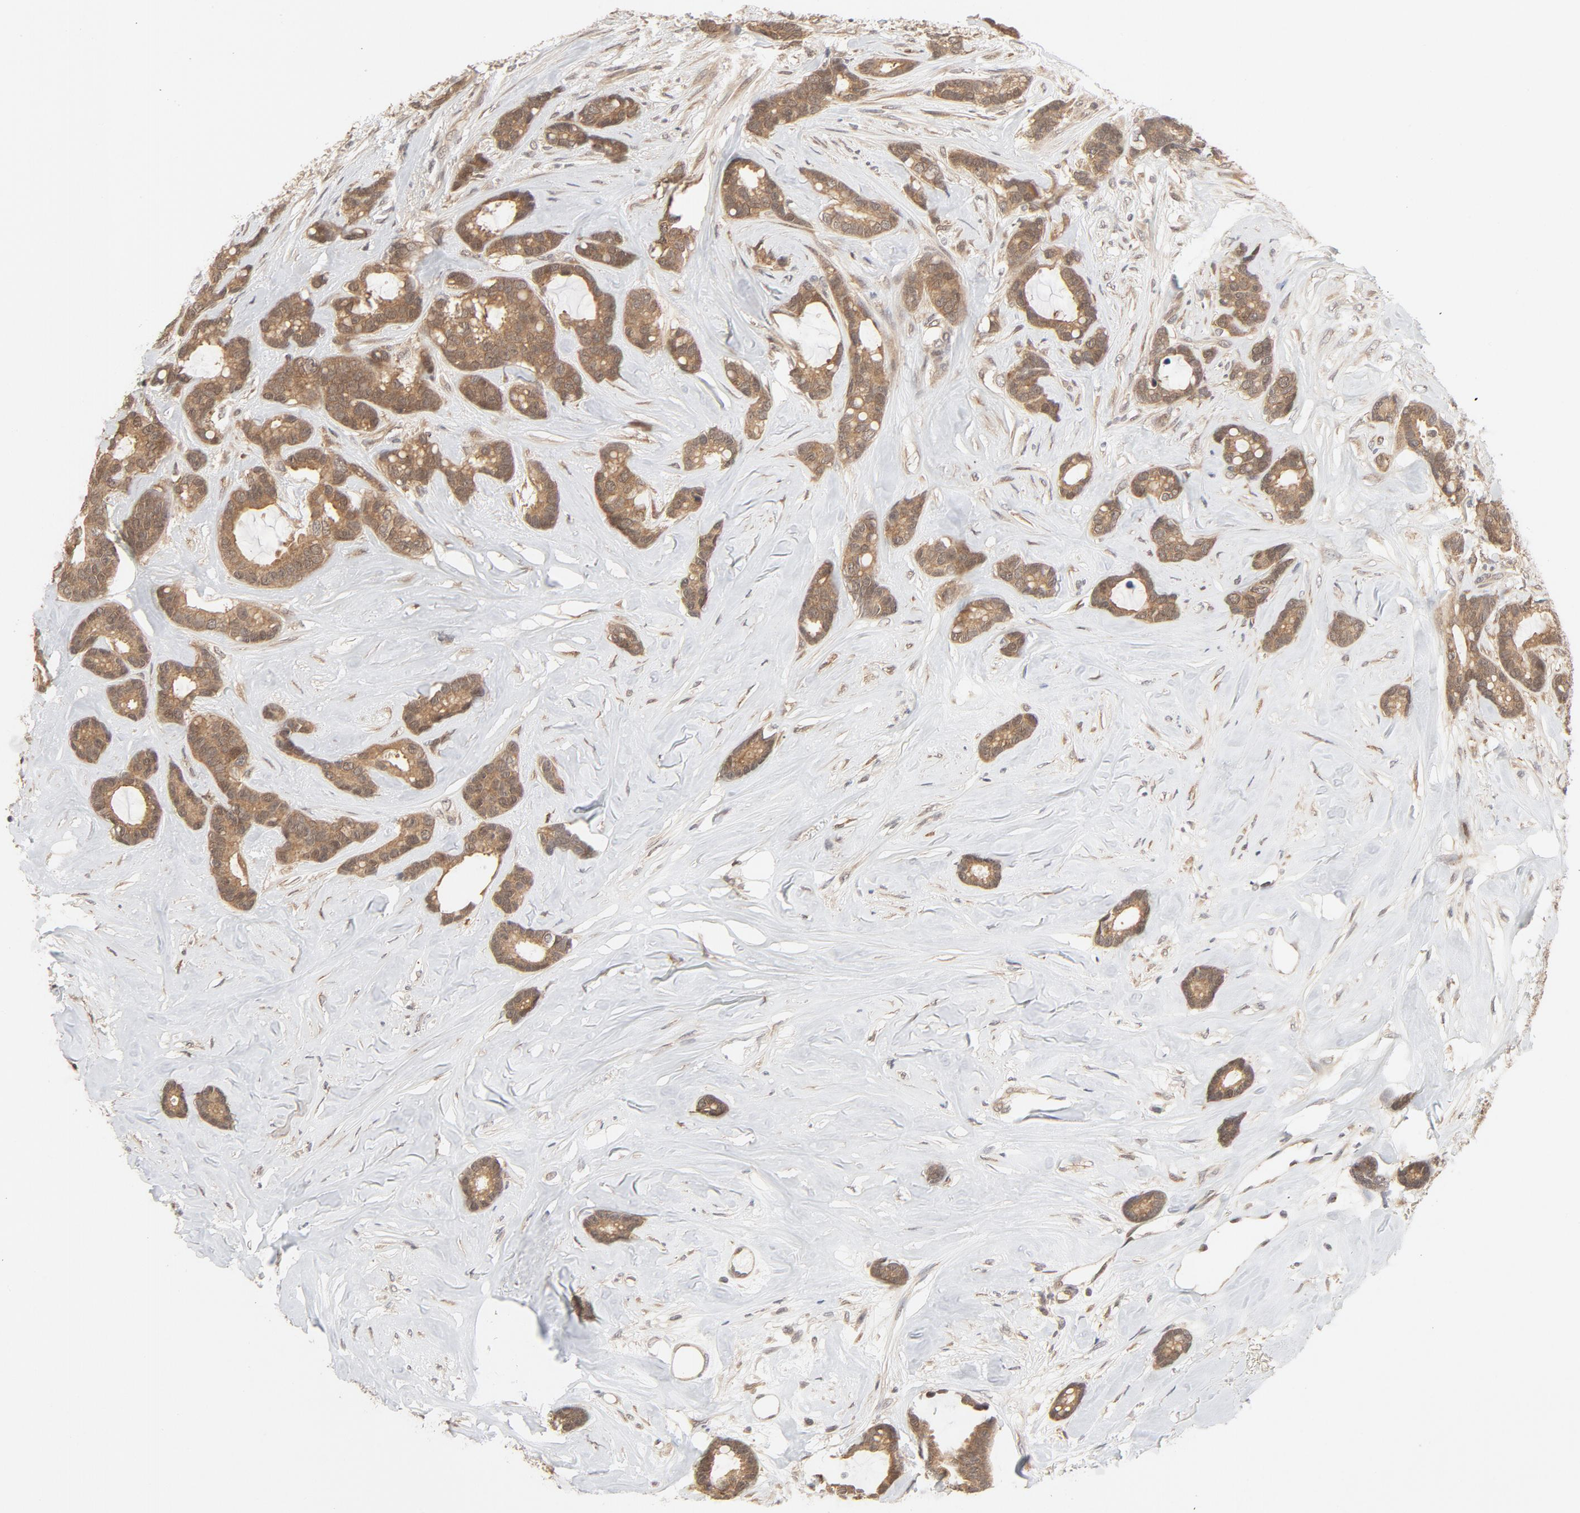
{"staining": {"intensity": "moderate", "quantity": ">75%", "location": "cytoplasmic/membranous,nuclear"}, "tissue": "breast cancer", "cell_type": "Tumor cells", "image_type": "cancer", "snomed": [{"axis": "morphology", "description": "Duct carcinoma"}, {"axis": "topography", "description": "Breast"}], "caption": "A photomicrograph of breast invasive ductal carcinoma stained for a protein demonstrates moderate cytoplasmic/membranous and nuclear brown staining in tumor cells.", "gene": "NEDD8", "patient": {"sex": "female", "age": 87}}